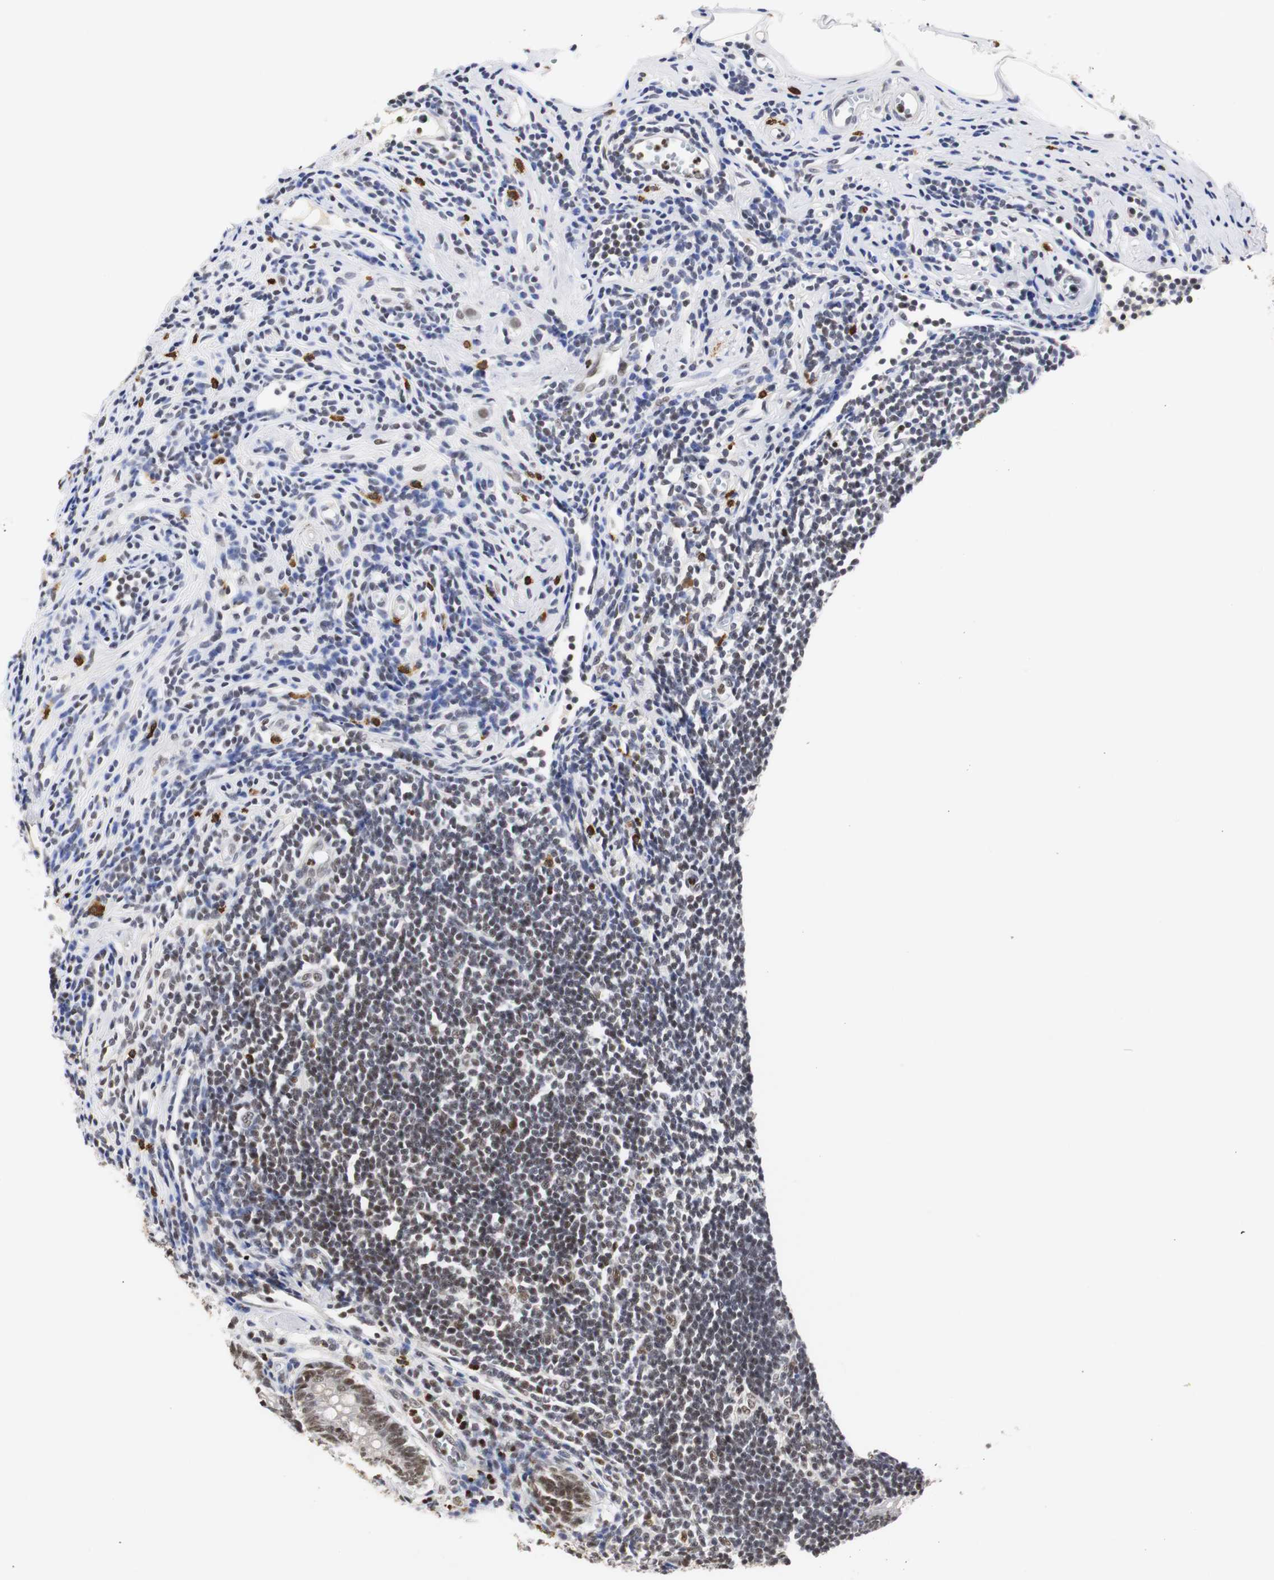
{"staining": {"intensity": "moderate", "quantity": ">75%", "location": "nuclear"}, "tissue": "appendix", "cell_type": "Glandular cells", "image_type": "normal", "snomed": [{"axis": "morphology", "description": "Normal tissue, NOS"}, {"axis": "topography", "description": "Appendix"}], "caption": "A brown stain labels moderate nuclear expression of a protein in glandular cells of normal human appendix.", "gene": "ZFC3H1", "patient": {"sex": "female", "age": 50}}